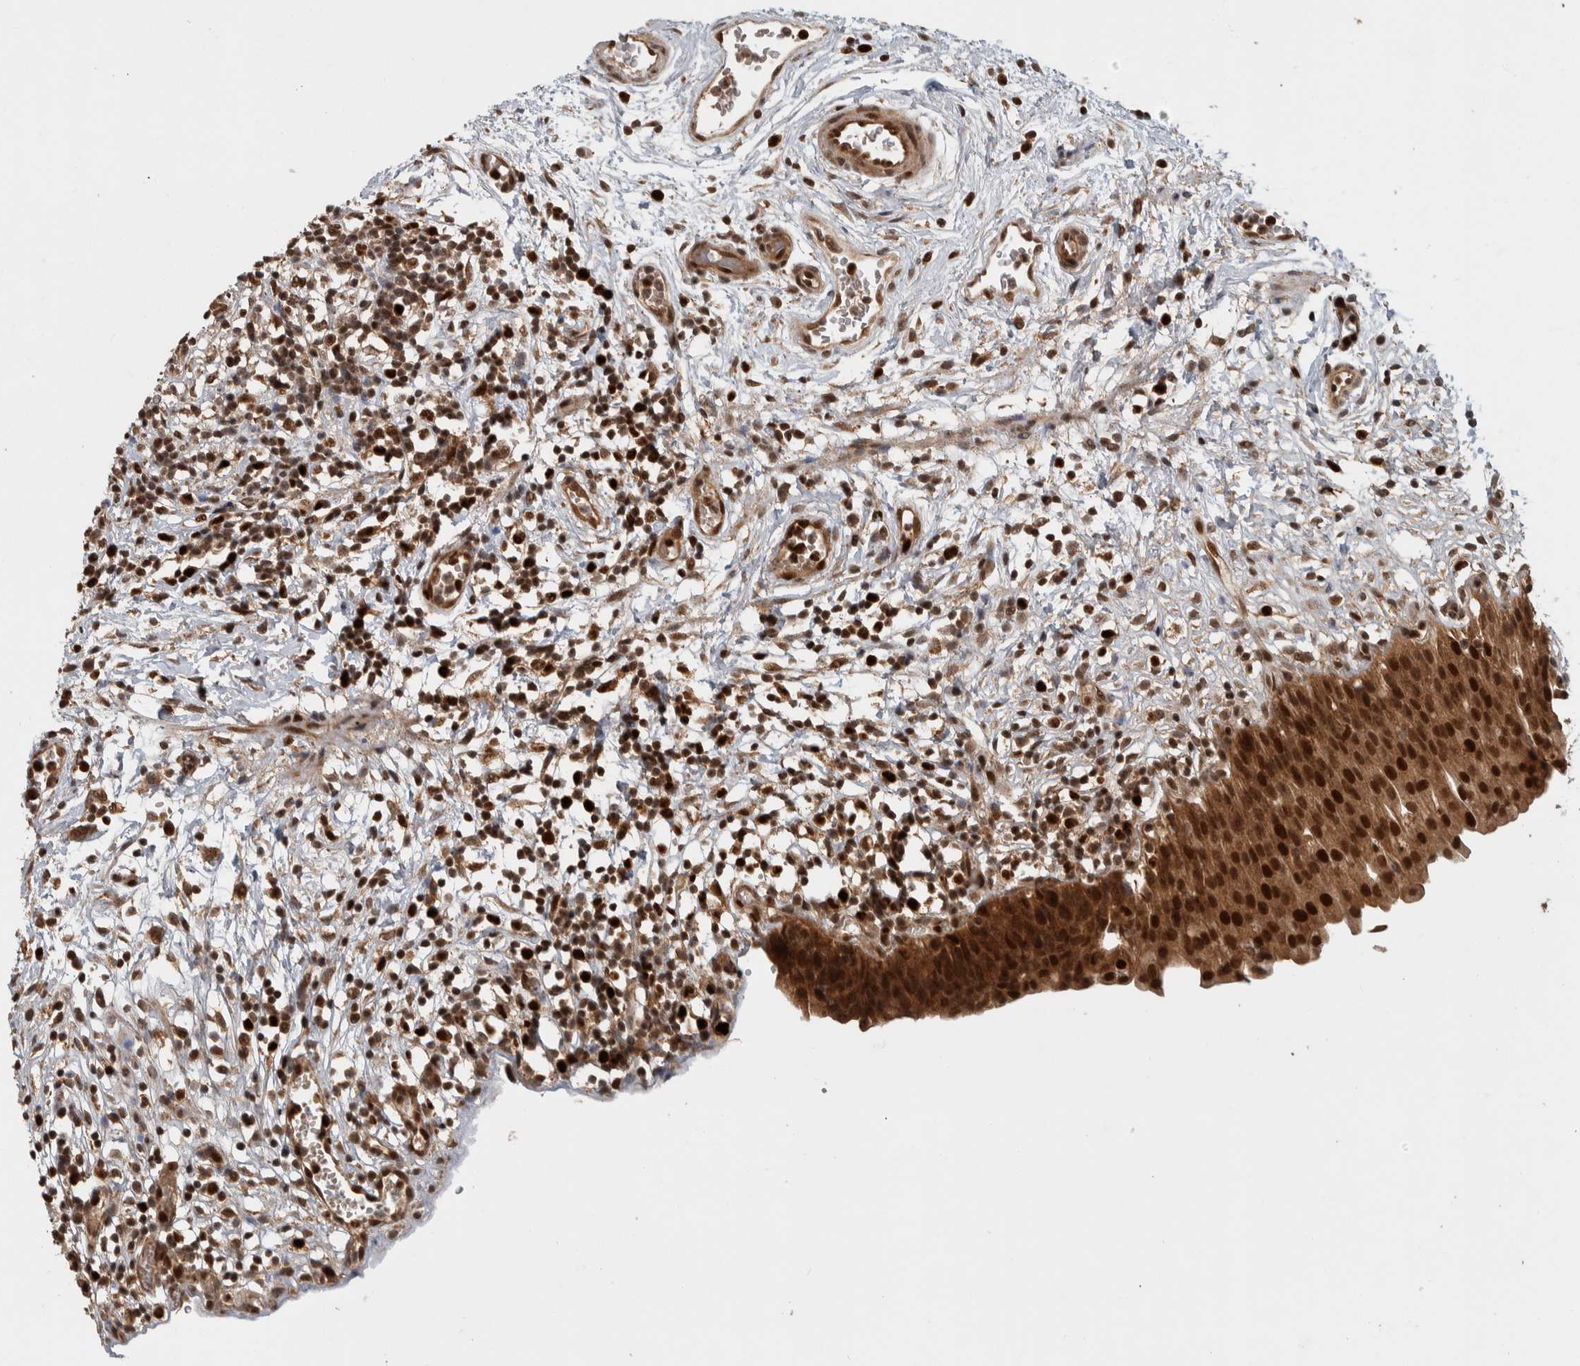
{"staining": {"intensity": "strong", "quantity": ">75%", "location": "cytoplasmic/membranous,nuclear"}, "tissue": "urinary bladder", "cell_type": "Urothelial cells", "image_type": "normal", "snomed": [{"axis": "morphology", "description": "Normal tissue, NOS"}, {"axis": "topography", "description": "Urinary bladder"}], "caption": "This photomicrograph exhibits immunohistochemistry (IHC) staining of unremarkable urinary bladder, with high strong cytoplasmic/membranous,nuclear staining in approximately >75% of urothelial cells.", "gene": "RPS6KA4", "patient": {"sex": "male", "age": 37}}